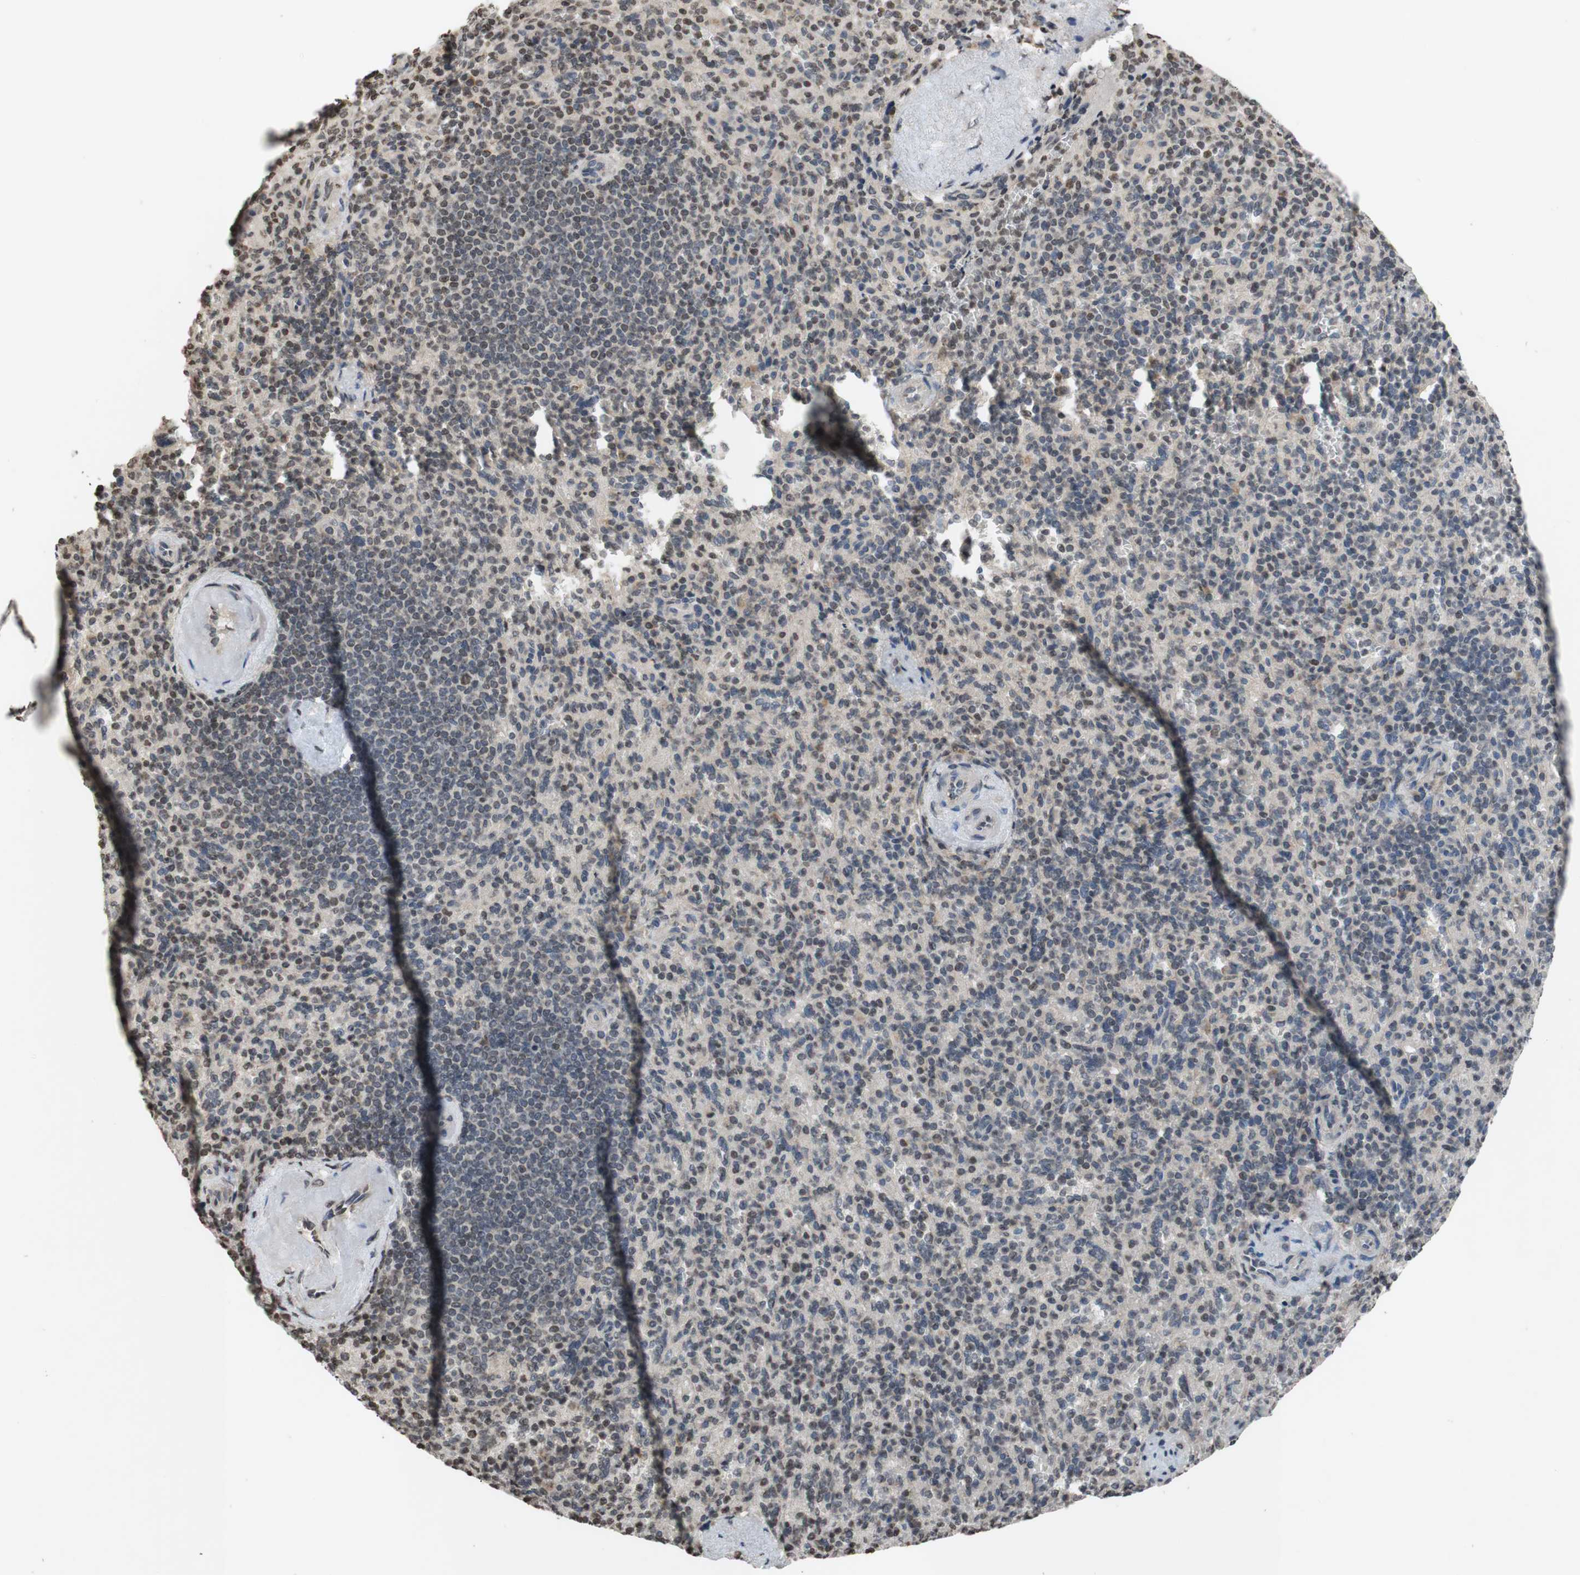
{"staining": {"intensity": "weak", "quantity": "25%-75%", "location": "nuclear"}, "tissue": "spleen", "cell_type": "Cells in red pulp", "image_type": "normal", "snomed": [{"axis": "morphology", "description": "Normal tissue, NOS"}, {"axis": "topography", "description": "Spleen"}], "caption": "High-power microscopy captured an immunohistochemistry micrograph of unremarkable spleen, revealing weak nuclear staining in approximately 25%-75% of cells in red pulp.", "gene": "MCM6", "patient": {"sex": "female", "age": 74}}